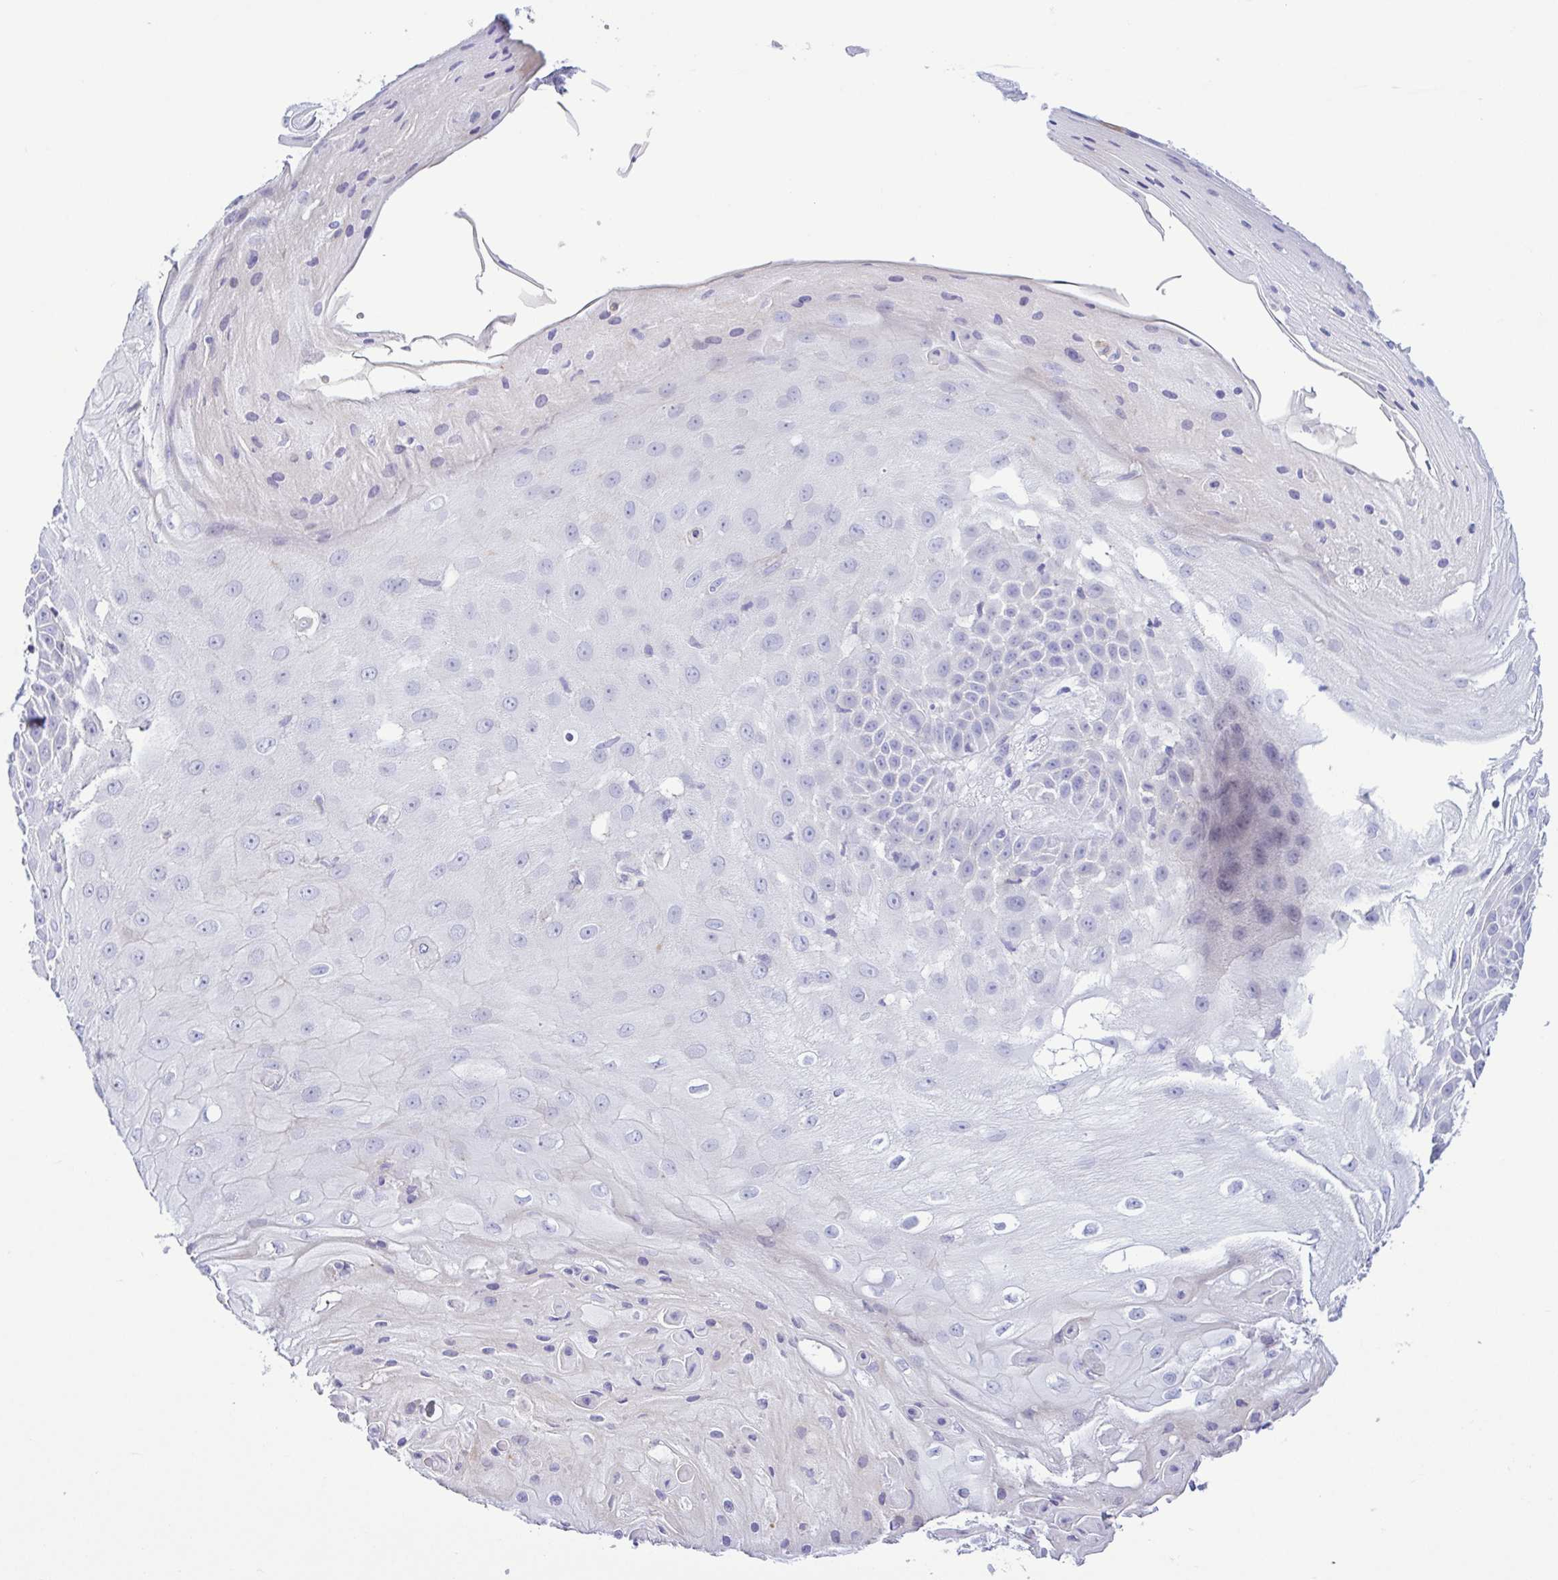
{"staining": {"intensity": "negative", "quantity": "none", "location": "none"}, "tissue": "skin cancer", "cell_type": "Tumor cells", "image_type": "cancer", "snomed": [{"axis": "morphology", "description": "Squamous cell carcinoma, NOS"}, {"axis": "topography", "description": "Skin"}], "caption": "The photomicrograph demonstrates no staining of tumor cells in skin squamous cell carcinoma.", "gene": "GPR182", "patient": {"sex": "male", "age": 70}}